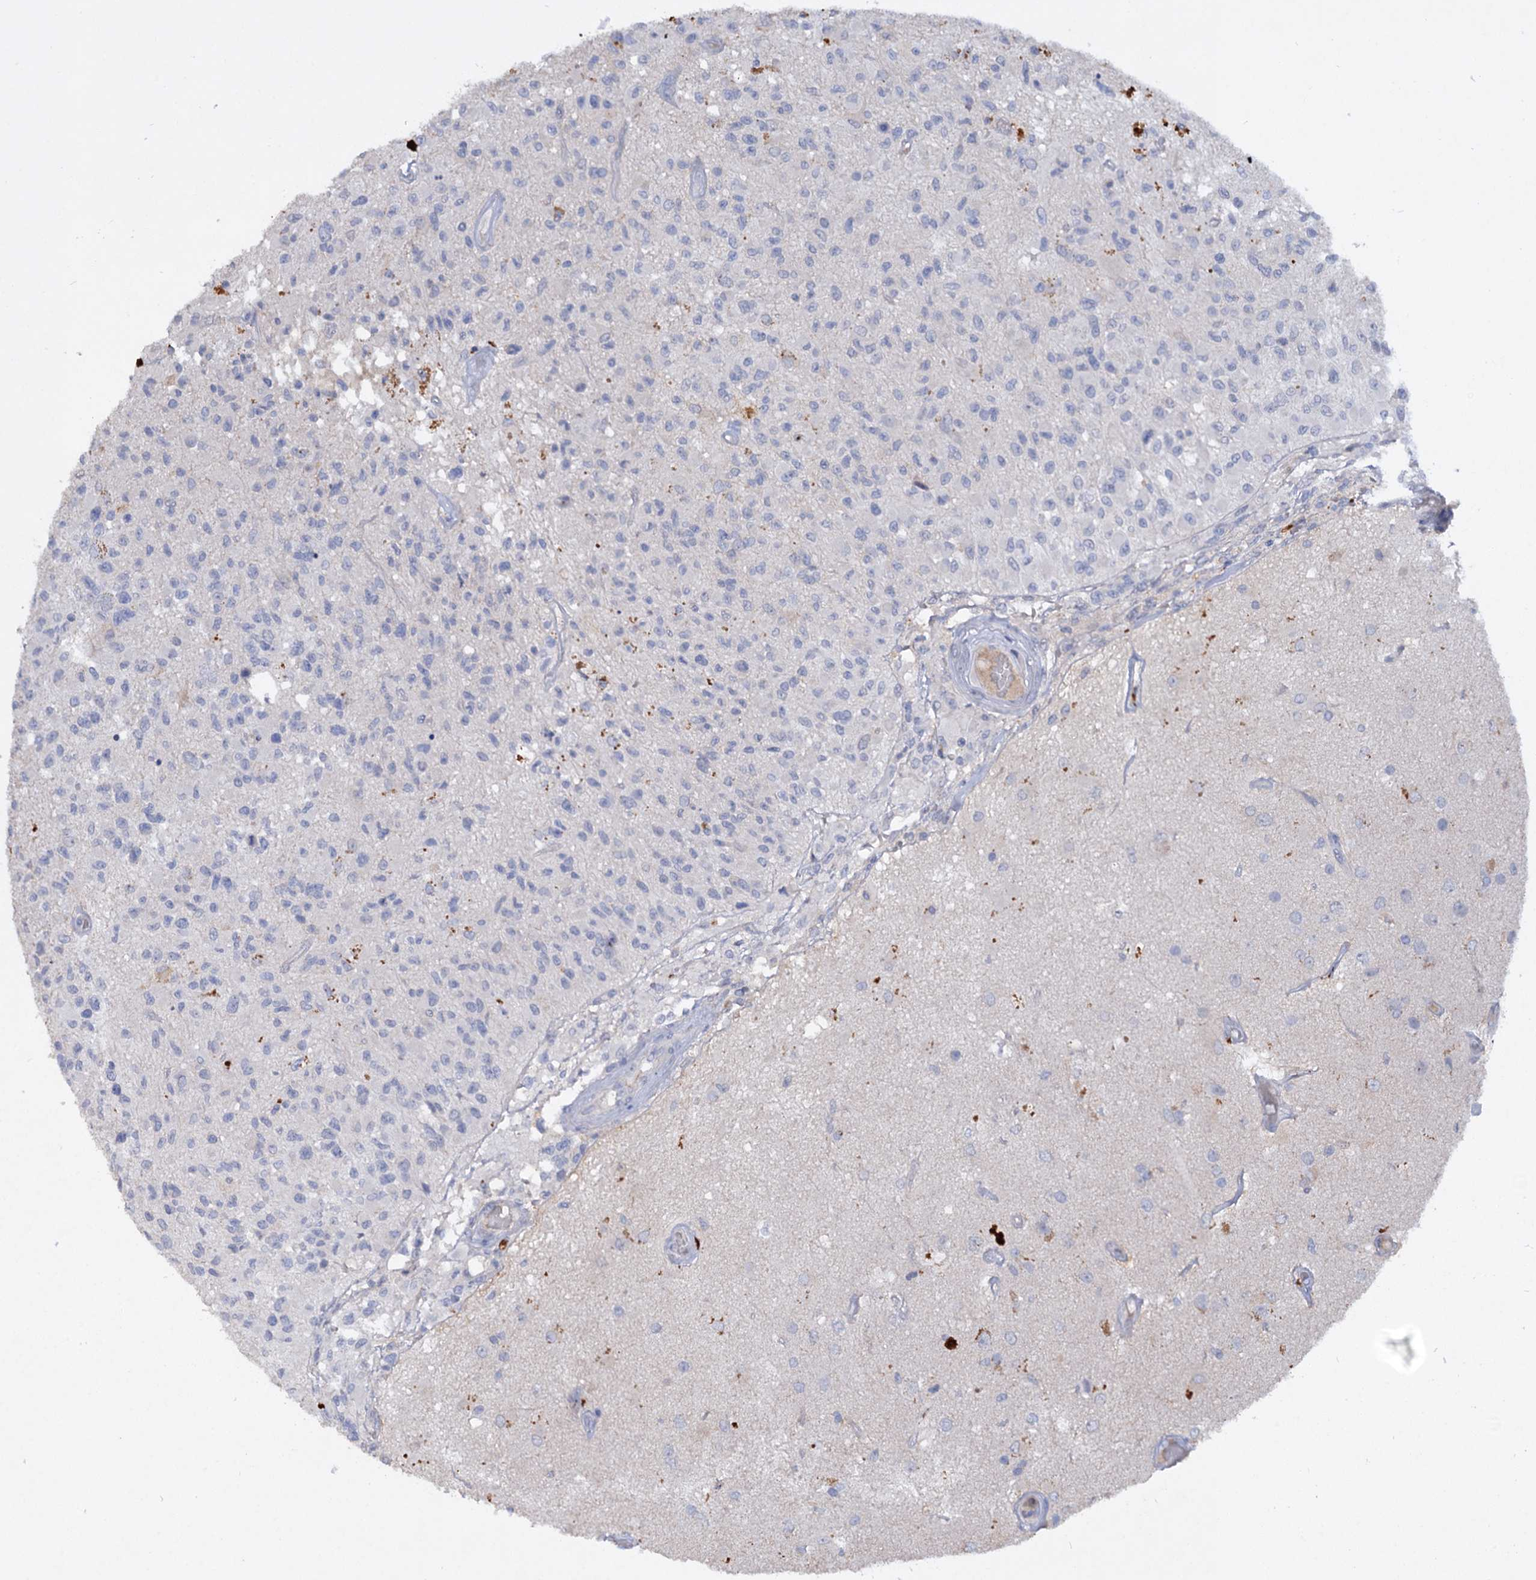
{"staining": {"intensity": "negative", "quantity": "none", "location": "none"}, "tissue": "glioma", "cell_type": "Tumor cells", "image_type": "cancer", "snomed": [{"axis": "morphology", "description": "Glioma, malignant, High grade"}, {"axis": "morphology", "description": "Glioblastoma, NOS"}, {"axis": "topography", "description": "Brain"}], "caption": "Glioma was stained to show a protein in brown. There is no significant staining in tumor cells.", "gene": "ATP4A", "patient": {"sex": "male", "age": 60}}